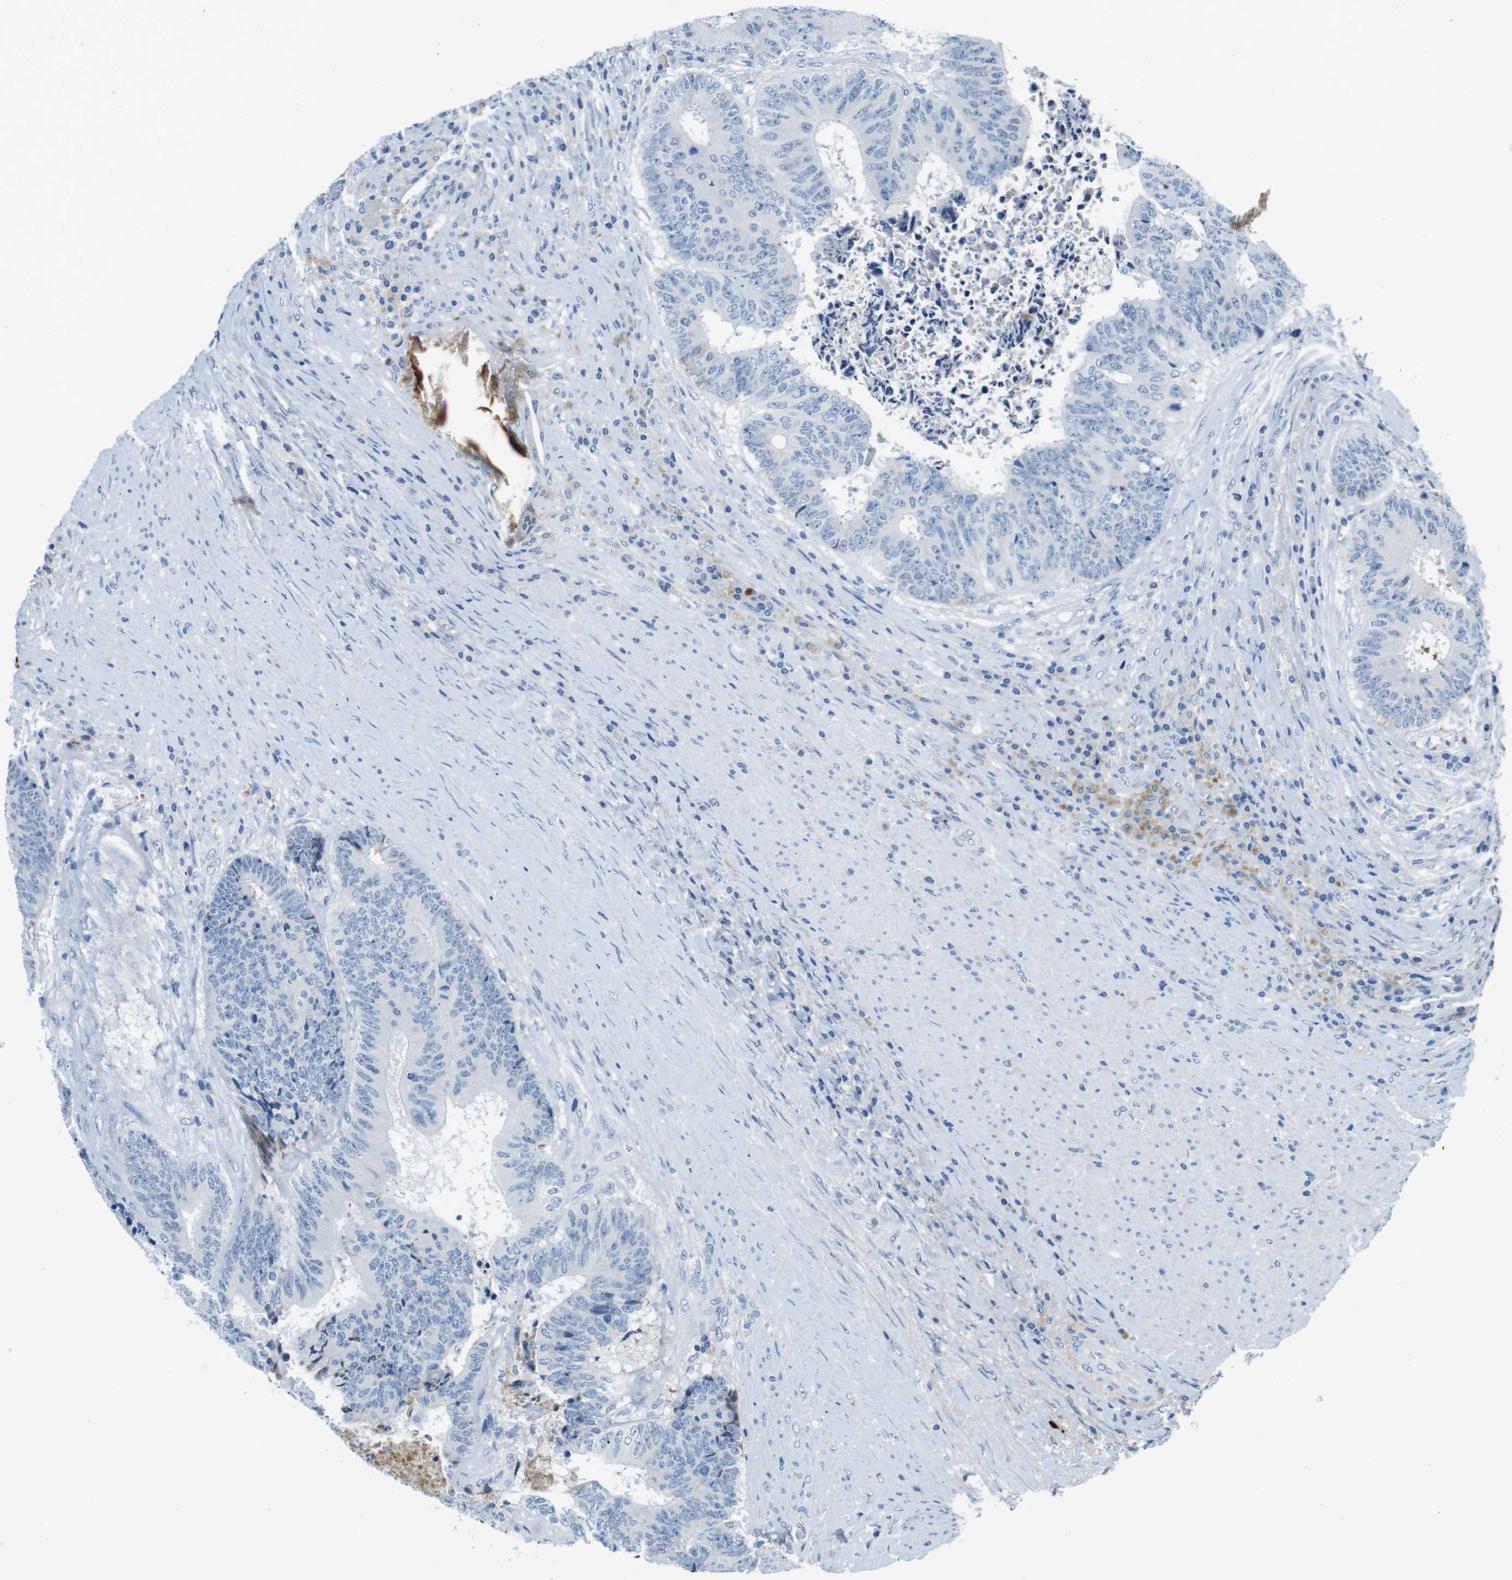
{"staining": {"intensity": "negative", "quantity": "none", "location": "none"}, "tissue": "colorectal cancer", "cell_type": "Tumor cells", "image_type": "cancer", "snomed": [{"axis": "morphology", "description": "Adenocarcinoma, NOS"}, {"axis": "topography", "description": "Rectum"}], "caption": "Tumor cells are negative for protein expression in human adenocarcinoma (colorectal).", "gene": "IGHD", "patient": {"sex": "male", "age": 72}}